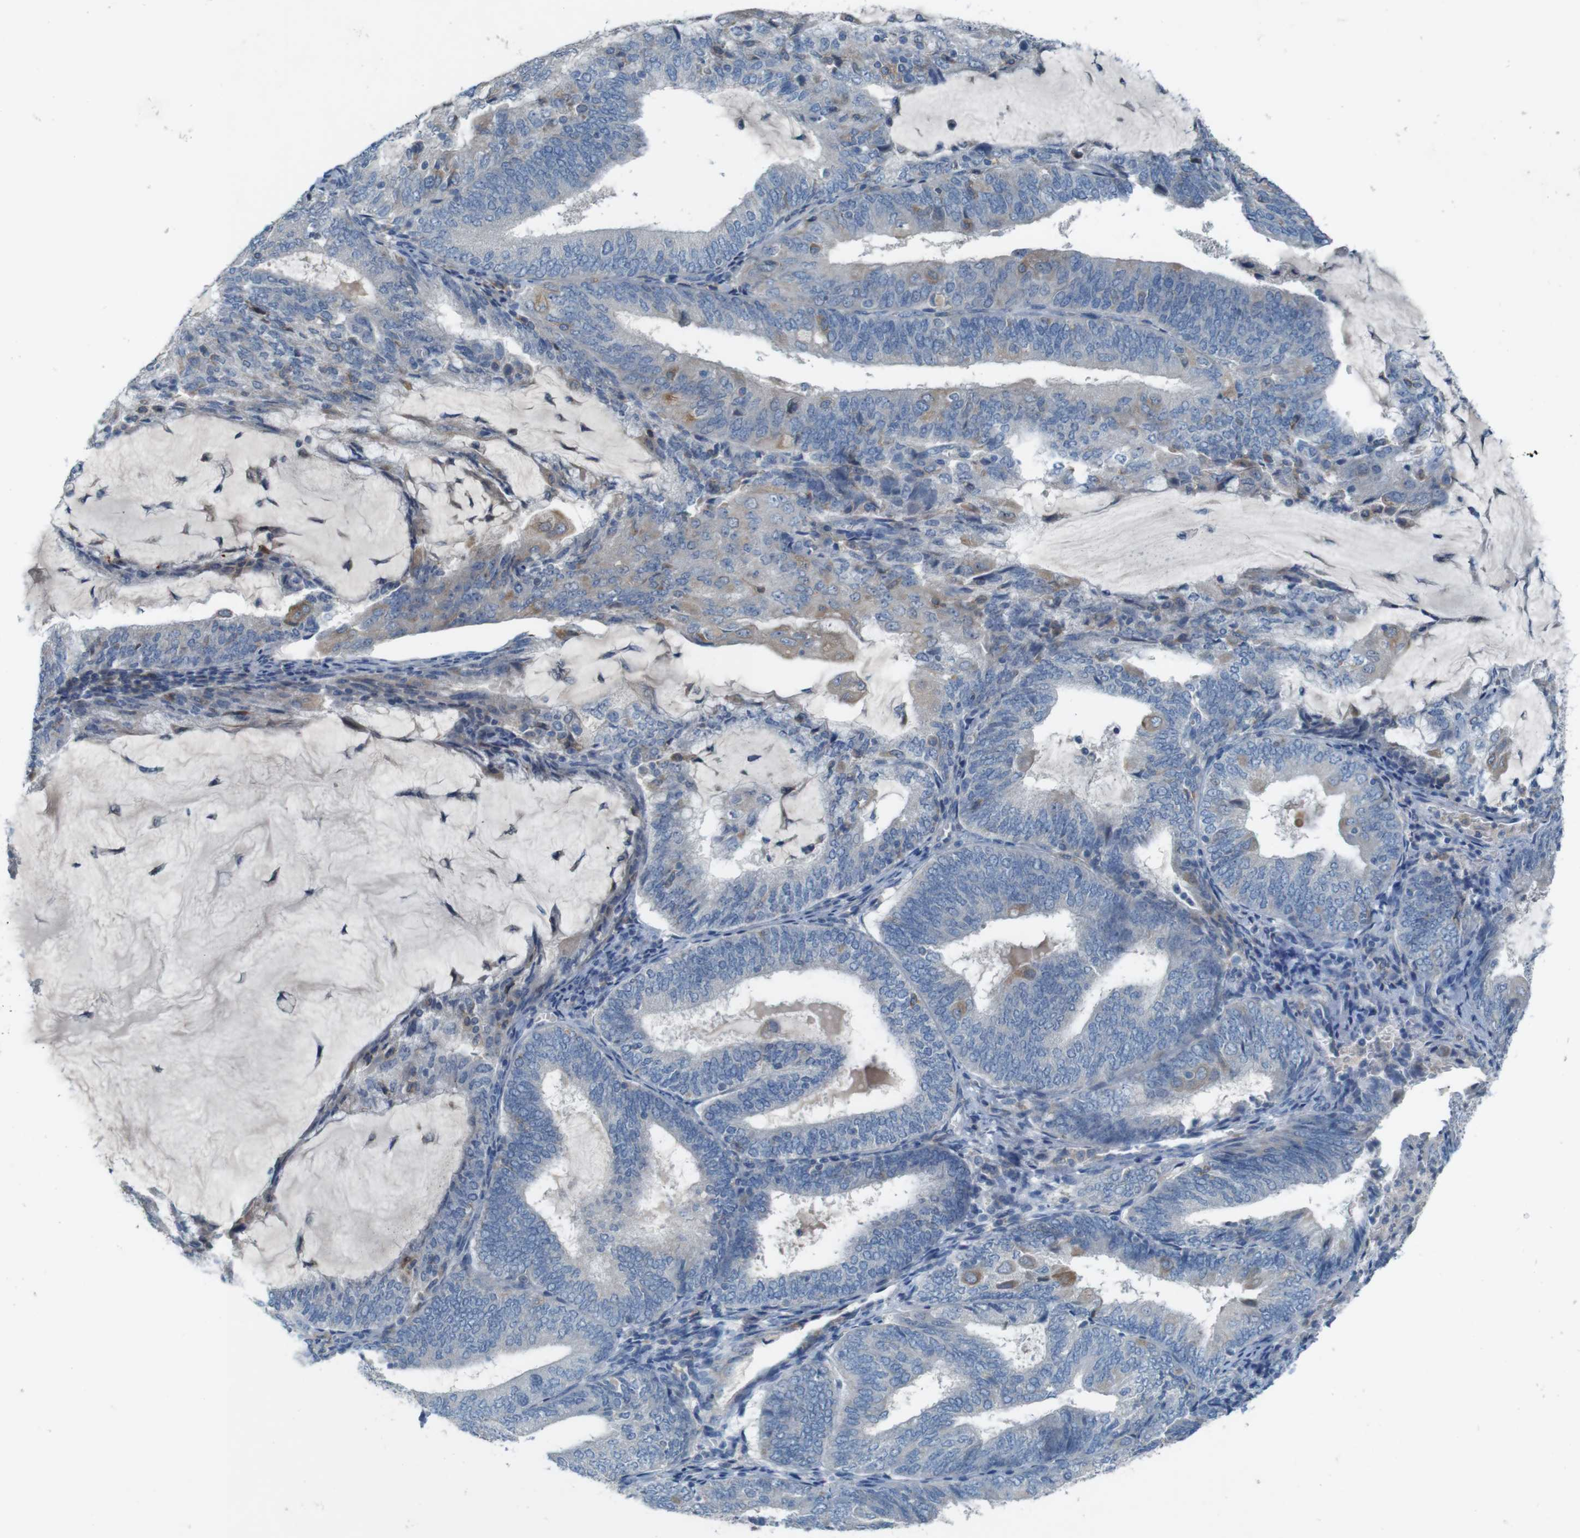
{"staining": {"intensity": "weak", "quantity": "25%-75%", "location": "cytoplasmic/membranous"}, "tissue": "endometrial cancer", "cell_type": "Tumor cells", "image_type": "cancer", "snomed": [{"axis": "morphology", "description": "Adenocarcinoma, NOS"}, {"axis": "topography", "description": "Endometrium"}], "caption": "Endometrial cancer stained for a protein exhibits weak cytoplasmic/membranous positivity in tumor cells.", "gene": "MOGAT3", "patient": {"sex": "female", "age": 81}}